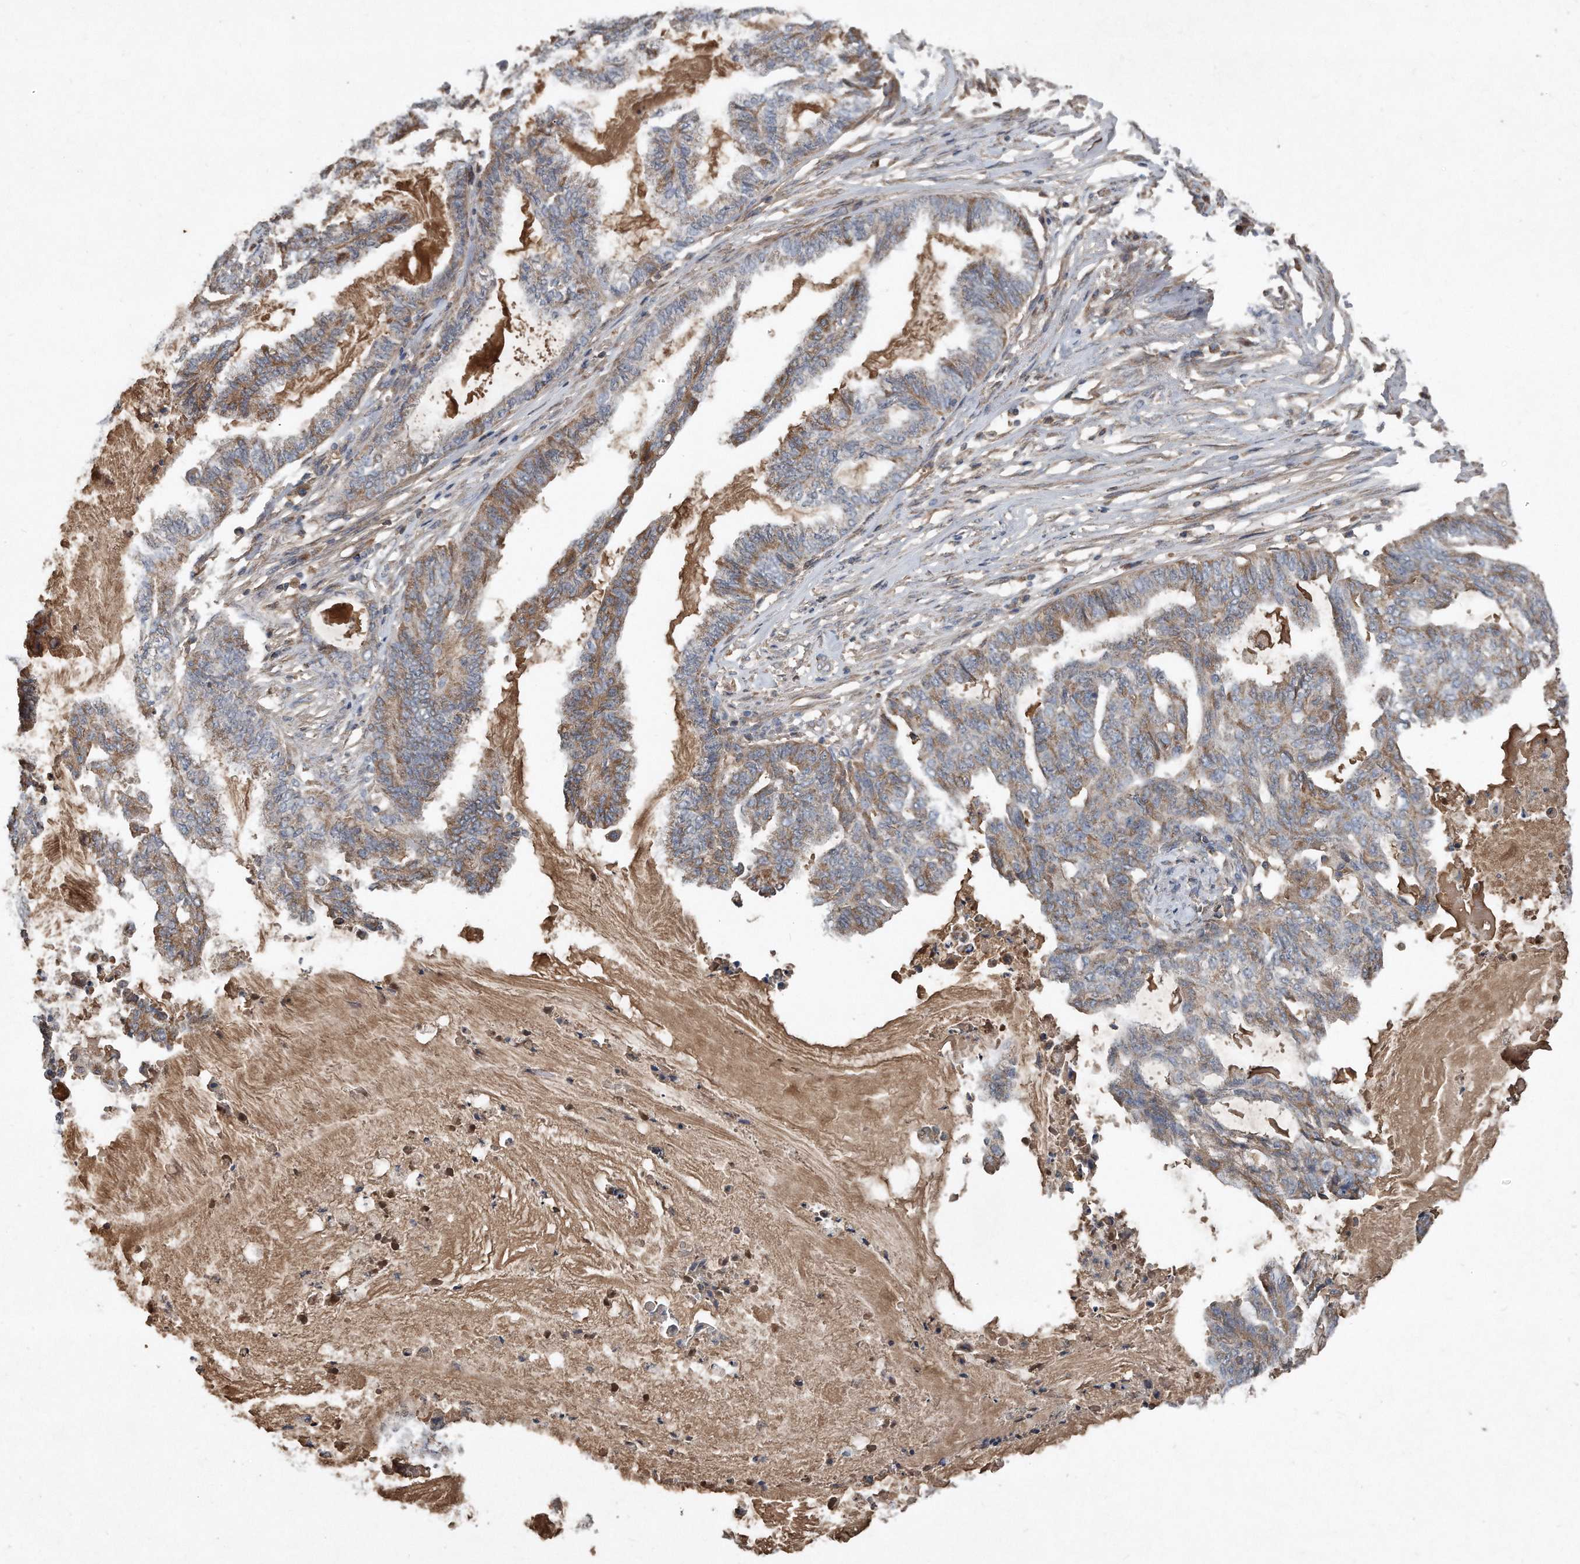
{"staining": {"intensity": "moderate", "quantity": "25%-75%", "location": "cytoplasmic/membranous"}, "tissue": "endometrial cancer", "cell_type": "Tumor cells", "image_type": "cancer", "snomed": [{"axis": "morphology", "description": "Adenocarcinoma, NOS"}, {"axis": "topography", "description": "Endometrium"}], "caption": "The photomicrograph demonstrates staining of endometrial cancer (adenocarcinoma), revealing moderate cytoplasmic/membranous protein staining (brown color) within tumor cells. (DAB (3,3'-diaminobenzidine) = brown stain, brightfield microscopy at high magnification).", "gene": "SDHA", "patient": {"sex": "female", "age": 86}}